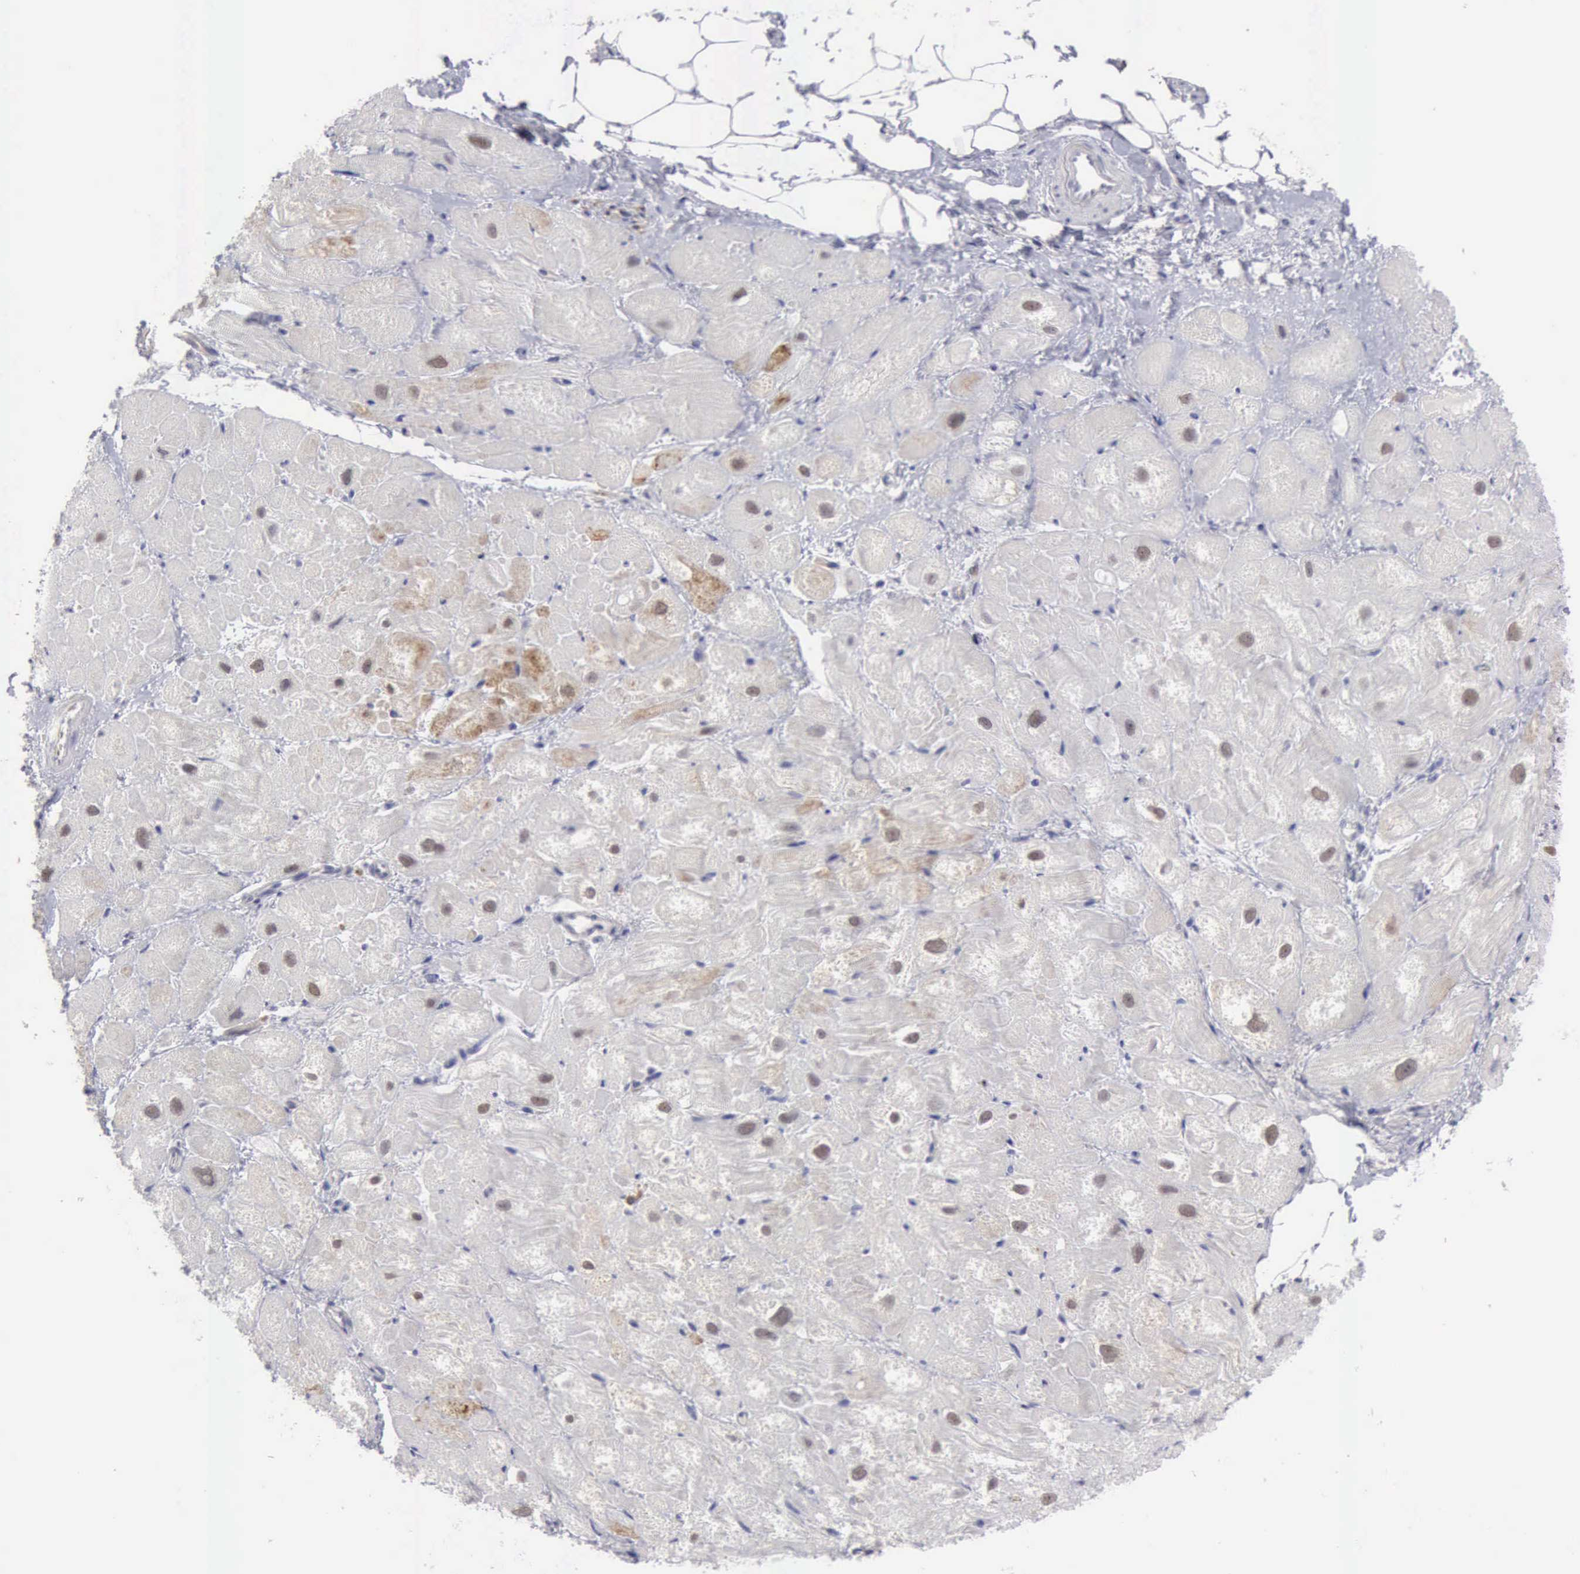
{"staining": {"intensity": "negative", "quantity": "none", "location": "none"}, "tissue": "heart muscle", "cell_type": "Cardiomyocytes", "image_type": "normal", "snomed": [{"axis": "morphology", "description": "Normal tissue, NOS"}, {"axis": "topography", "description": "Heart"}], "caption": "Immunohistochemistry (IHC) photomicrograph of unremarkable heart muscle: heart muscle stained with DAB (3,3'-diaminobenzidine) exhibits no significant protein positivity in cardiomyocytes.", "gene": "TFRC", "patient": {"sex": "male", "age": 49}}